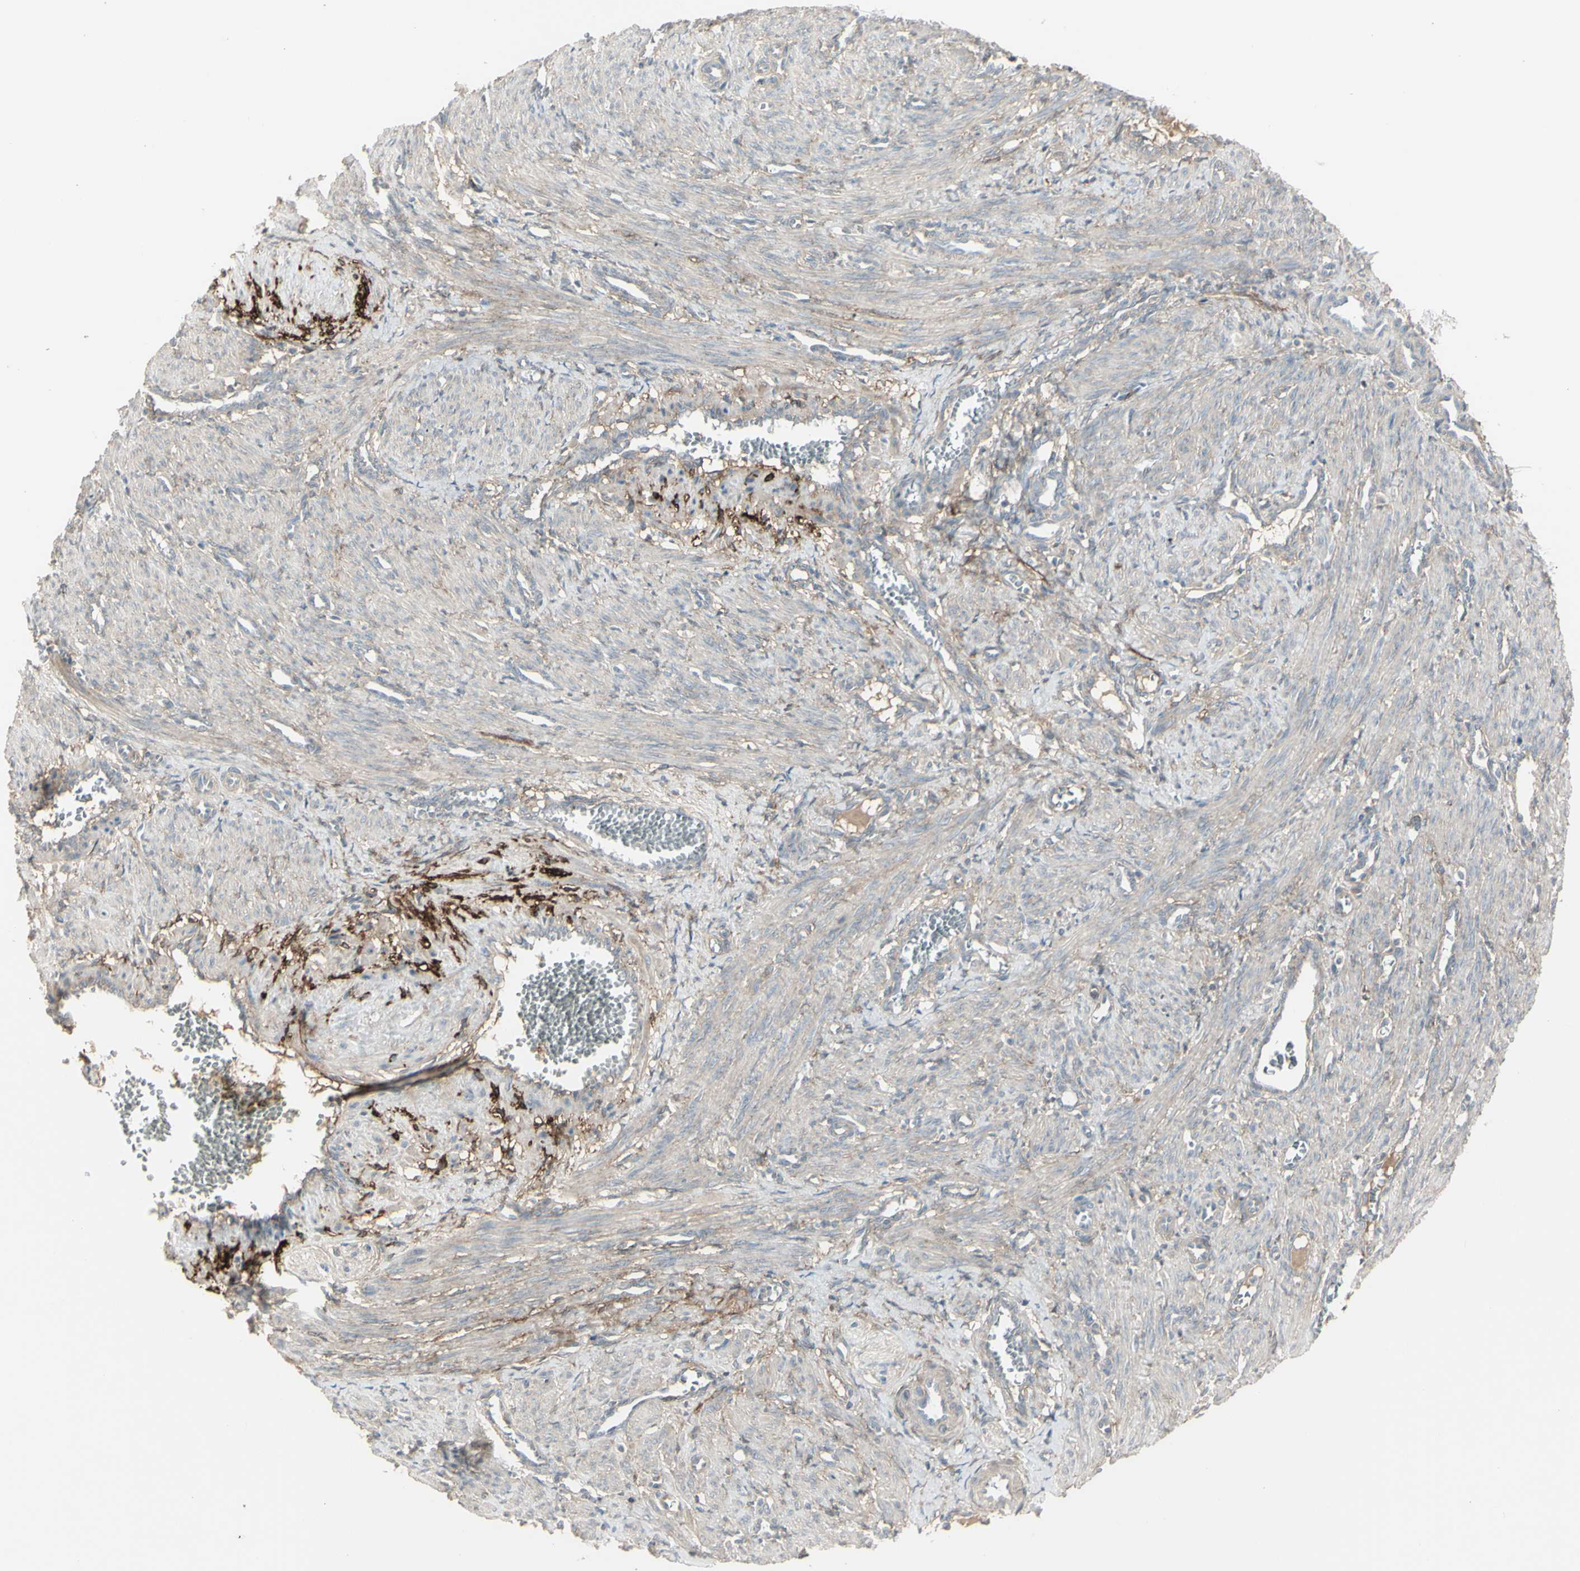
{"staining": {"intensity": "weak", "quantity": "25%-75%", "location": "cytoplasmic/membranous"}, "tissue": "smooth muscle", "cell_type": "Smooth muscle cells", "image_type": "normal", "snomed": [{"axis": "morphology", "description": "Normal tissue, NOS"}, {"axis": "topography", "description": "Endometrium"}], "caption": "The image displays immunohistochemical staining of benign smooth muscle. There is weak cytoplasmic/membranous positivity is appreciated in about 25%-75% of smooth muscle cells. (DAB (3,3'-diaminobenzidine) = brown stain, brightfield microscopy at high magnification).", "gene": "CD276", "patient": {"sex": "female", "age": 33}}